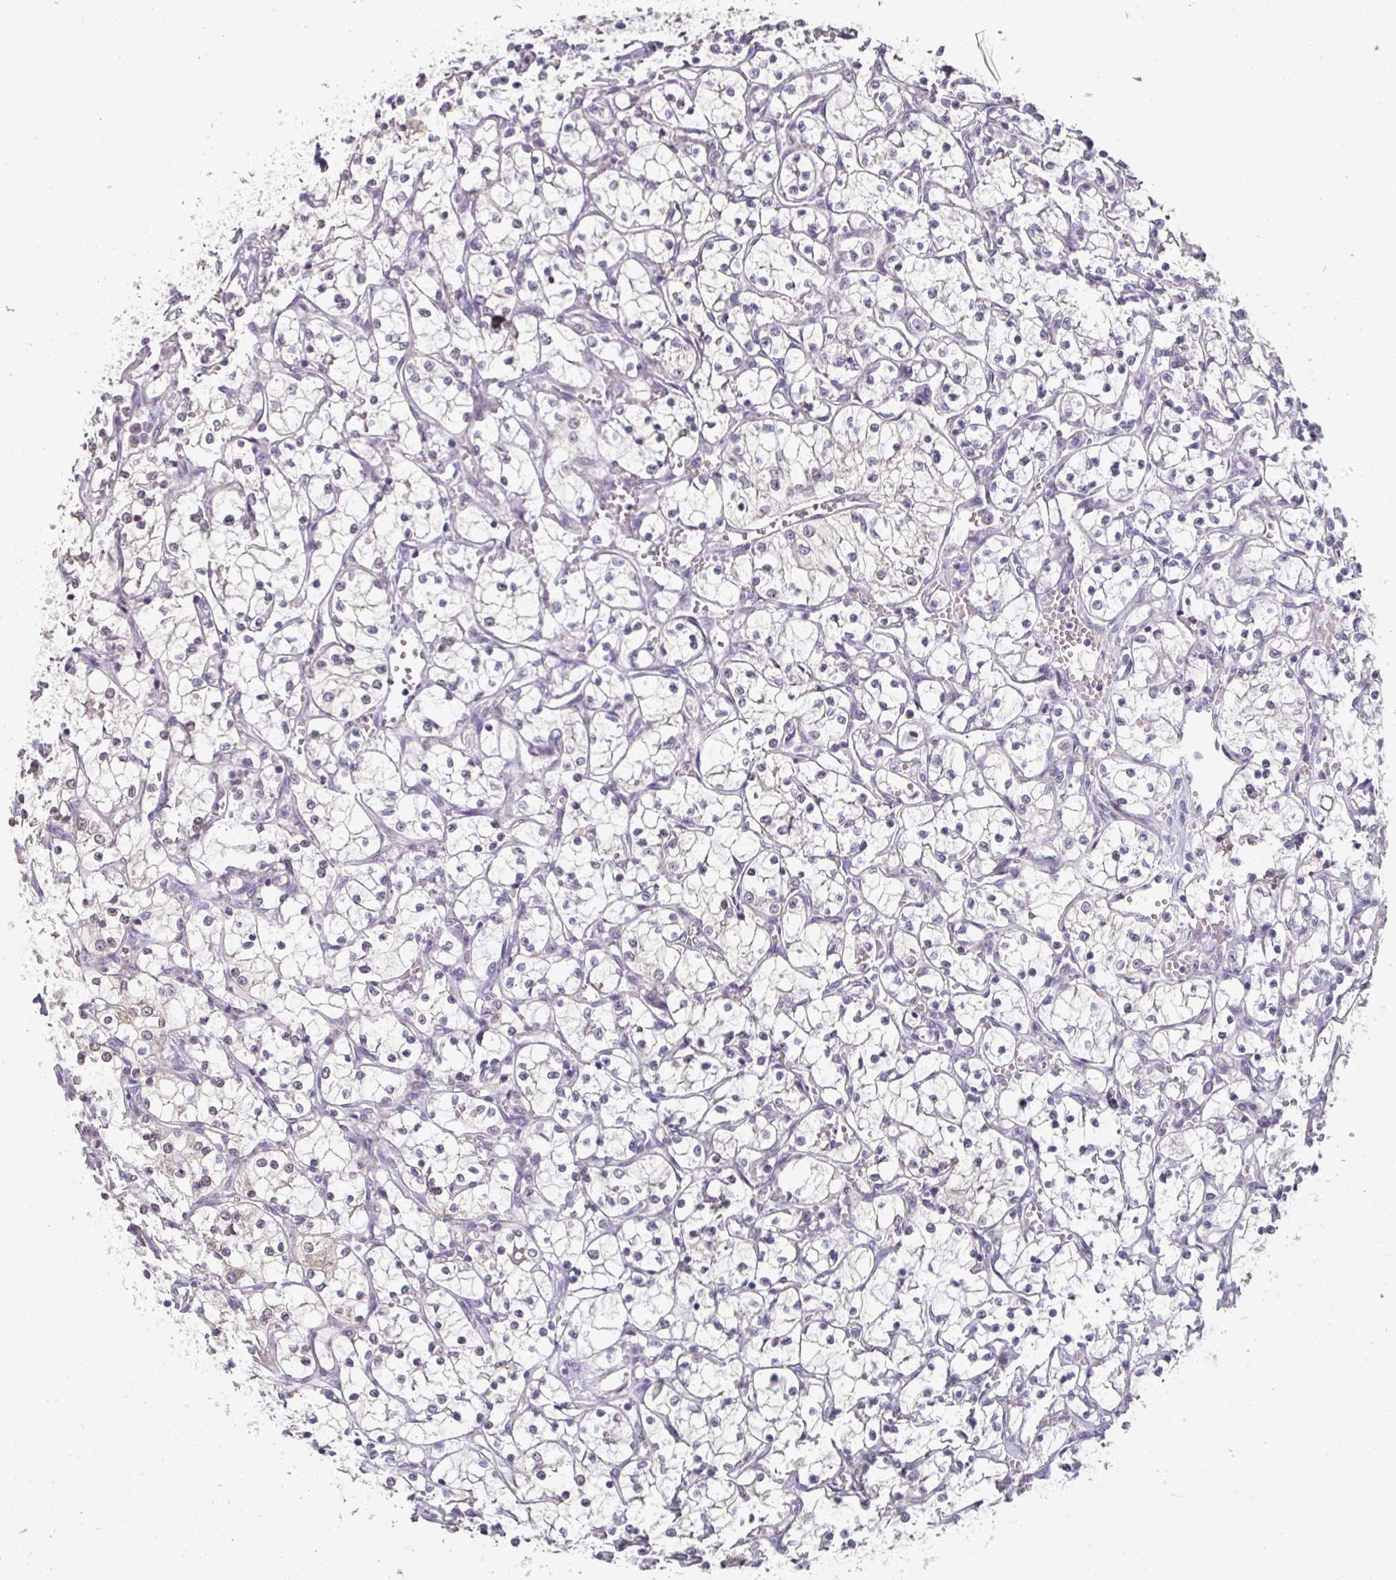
{"staining": {"intensity": "moderate", "quantity": "<25%", "location": "nuclear"}, "tissue": "renal cancer", "cell_type": "Tumor cells", "image_type": "cancer", "snomed": [{"axis": "morphology", "description": "Adenocarcinoma, NOS"}, {"axis": "topography", "description": "Kidney"}], "caption": "Tumor cells display low levels of moderate nuclear expression in about <25% of cells in renal adenocarcinoma.", "gene": "A1CF", "patient": {"sex": "female", "age": 69}}